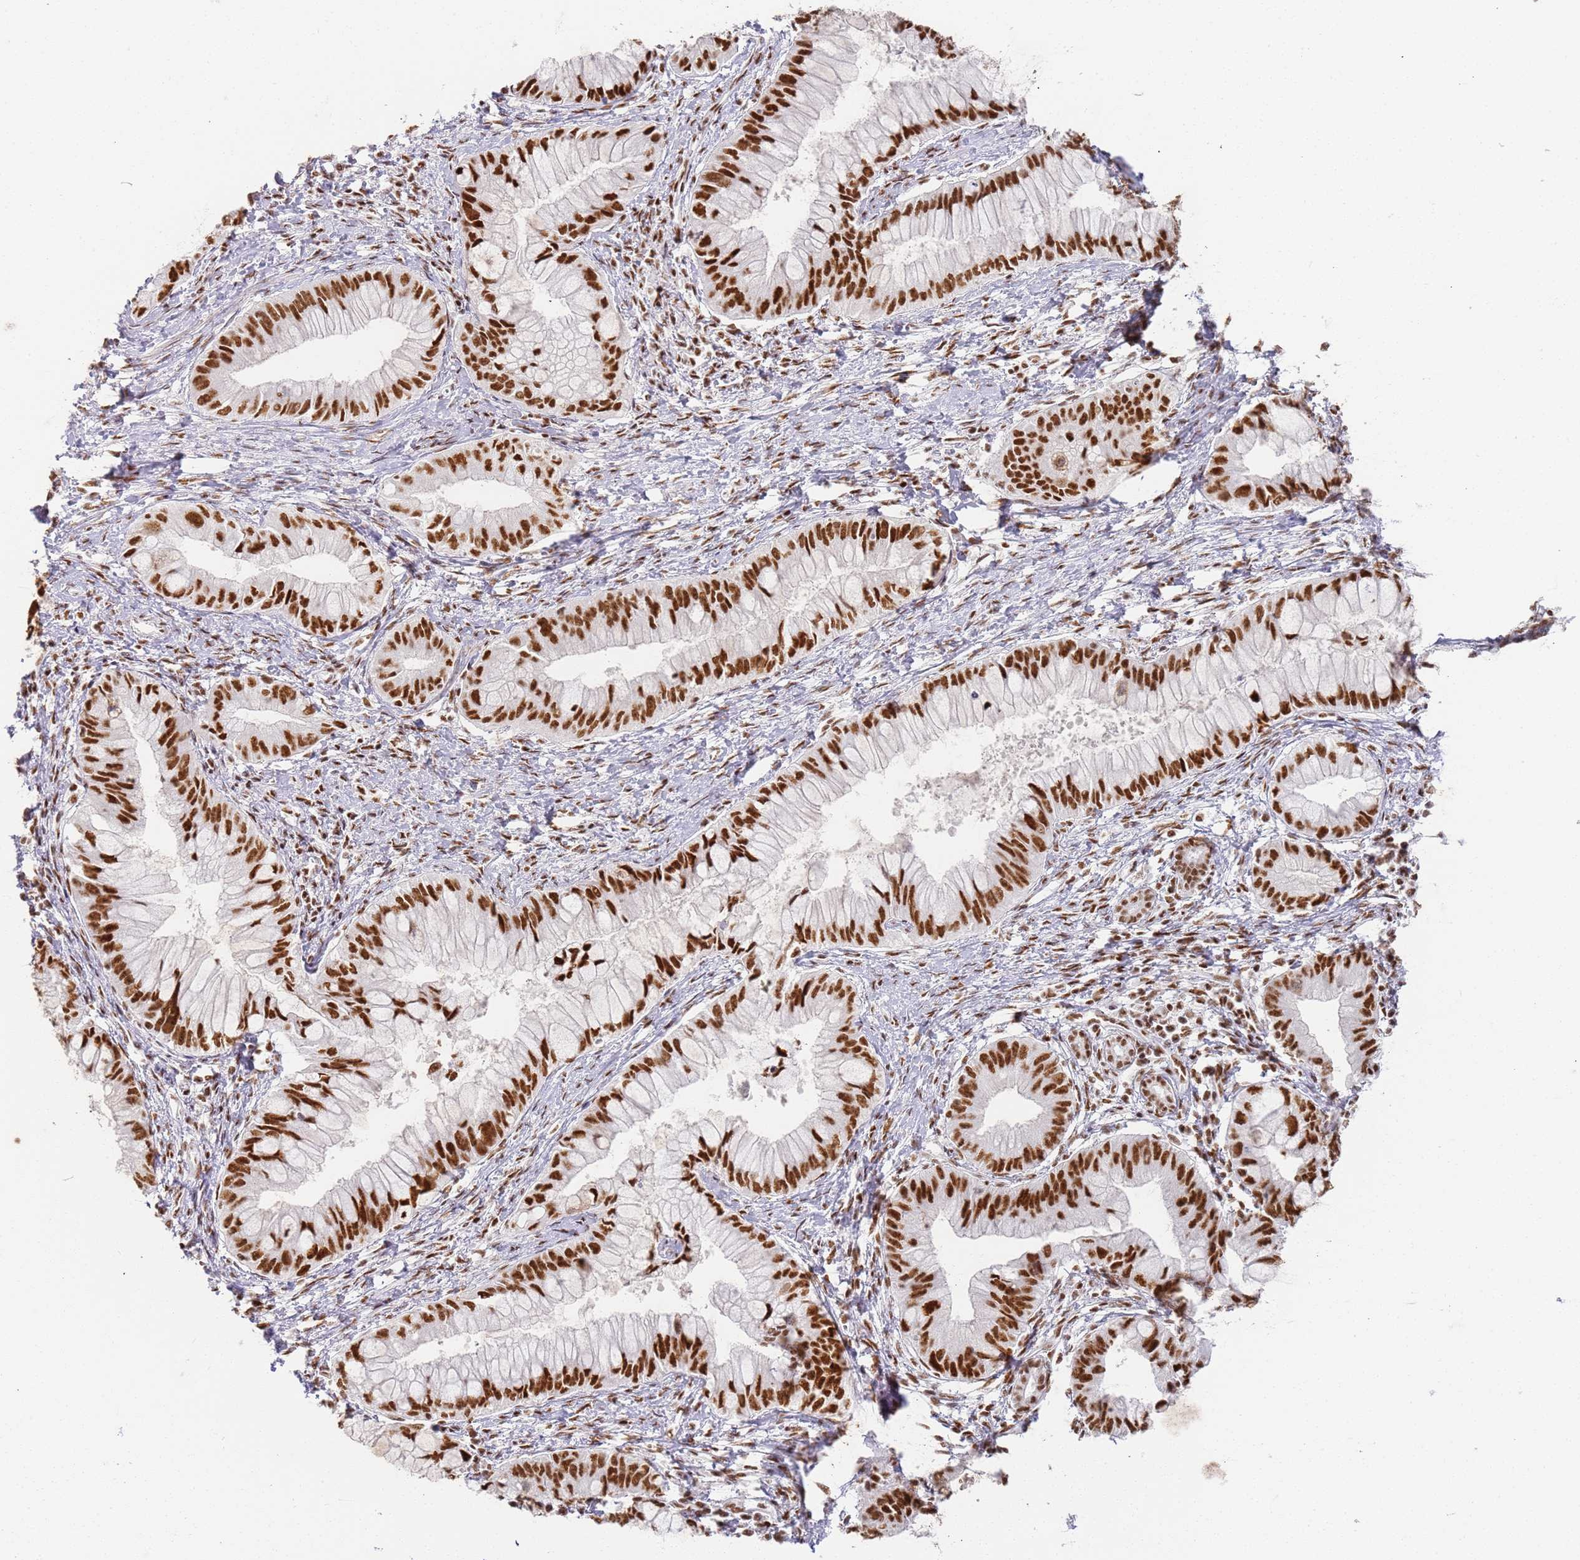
{"staining": {"intensity": "strong", "quantity": ">75%", "location": "nuclear"}, "tissue": "pancreatic cancer", "cell_type": "Tumor cells", "image_type": "cancer", "snomed": [{"axis": "morphology", "description": "Adenocarcinoma, NOS"}, {"axis": "topography", "description": "Pancreas"}], "caption": "A photomicrograph of human pancreatic adenocarcinoma stained for a protein reveals strong nuclear brown staining in tumor cells. (brown staining indicates protein expression, while blue staining denotes nuclei).", "gene": "AKAP8L", "patient": {"sex": "male", "age": 48}}